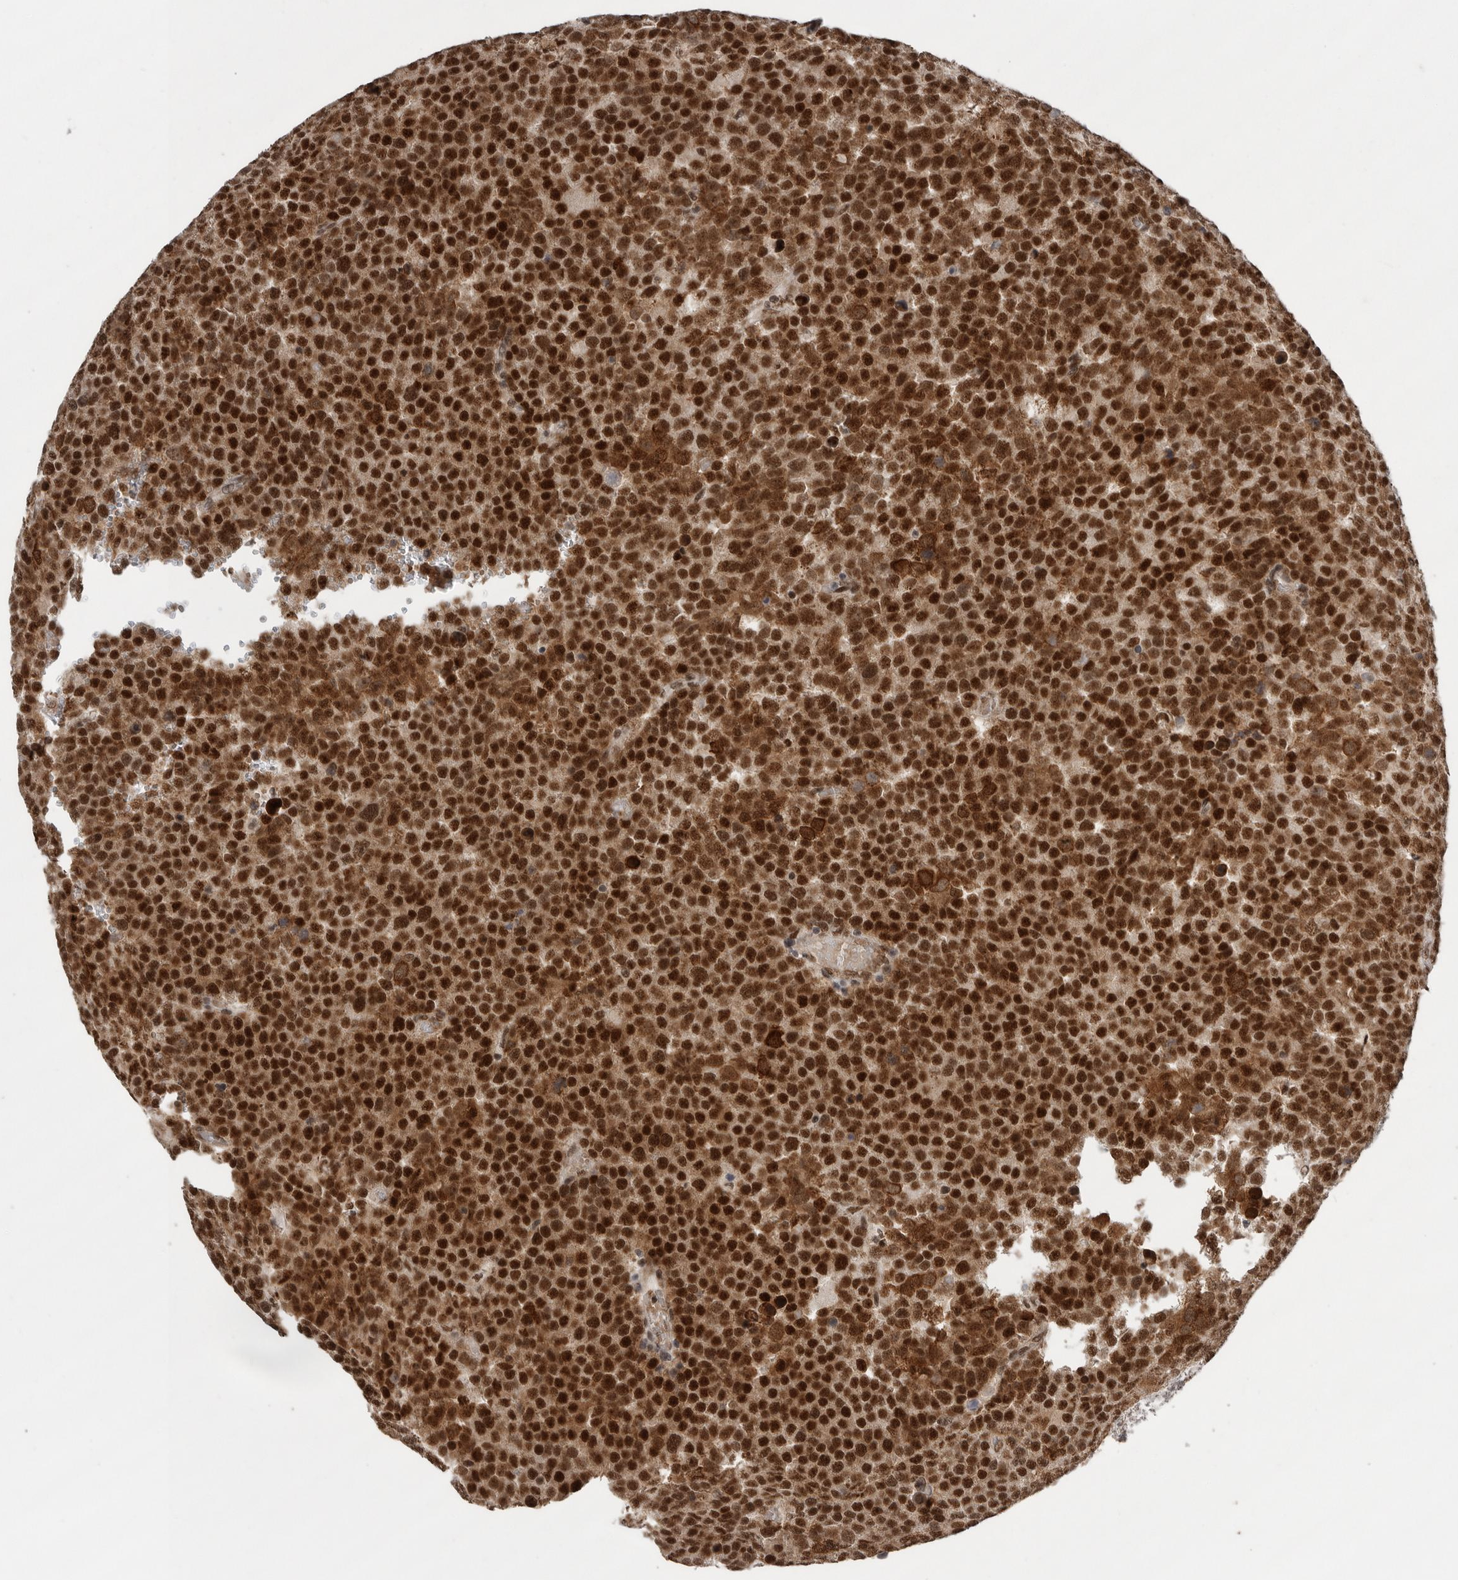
{"staining": {"intensity": "strong", "quantity": ">75%", "location": "cytoplasmic/membranous,nuclear"}, "tissue": "testis cancer", "cell_type": "Tumor cells", "image_type": "cancer", "snomed": [{"axis": "morphology", "description": "Seminoma, NOS"}, {"axis": "topography", "description": "Testis"}], "caption": "Testis cancer (seminoma) stained with DAB immunohistochemistry demonstrates high levels of strong cytoplasmic/membranous and nuclear positivity in about >75% of tumor cells.", "gene": "PPP1R10", "patient": {"sex": "male", "age": 71}}